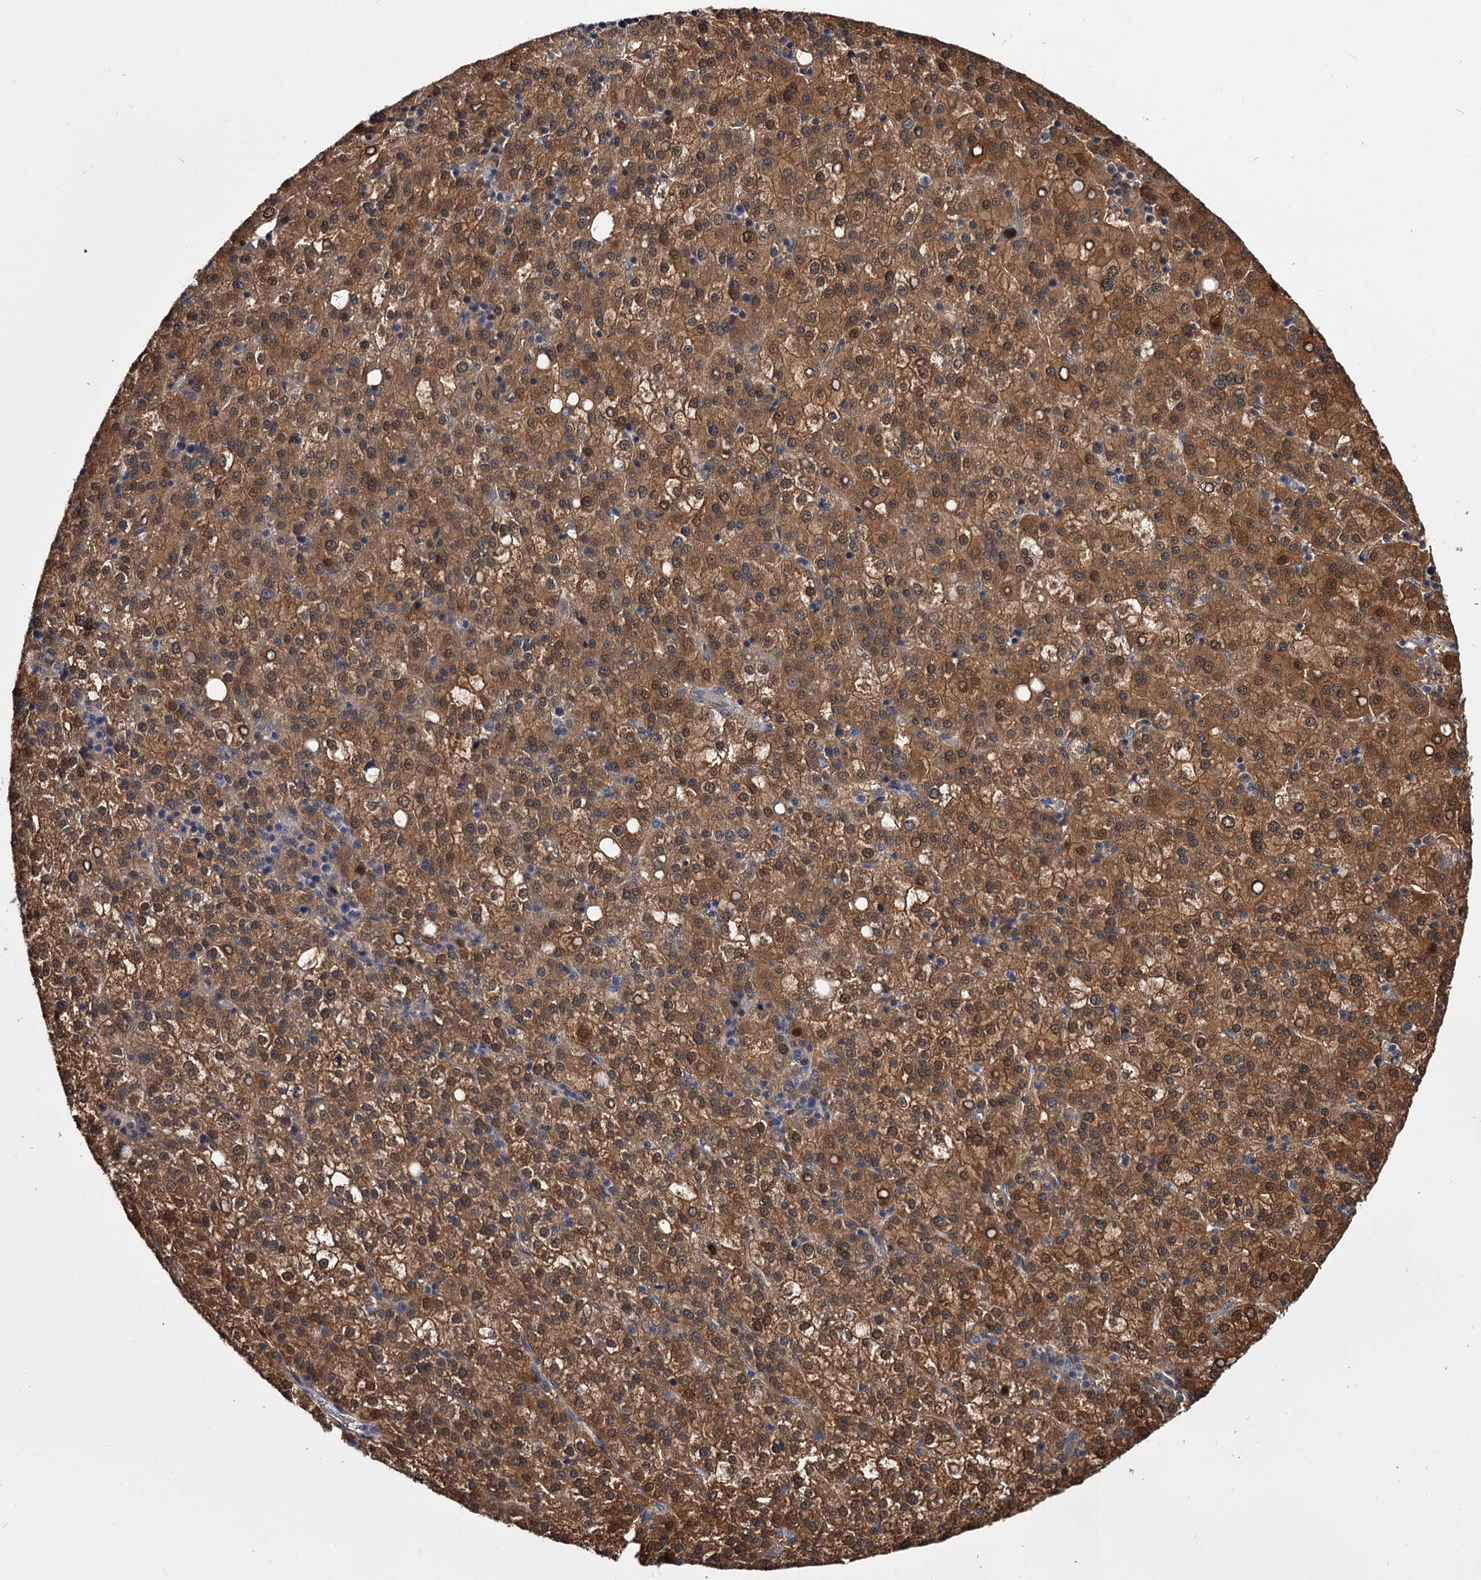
{"staining": {"intensity": "moderate", "quantity": ">75%", "location": "cytoplasmic/membranous,nuclear"}, "tissue": "liver cancer", "cell_type": "Tumor cells", "image_type": "cancer", "snomed": [{"axis": "morphology", "description": "Carcinoma, Hepatocellular, NOS"}, {"axis": "topography", "description": "Liver"}], "caption": "Immunohistochemistry (IHC) image of neoplastic tissue: liver cancer stained using immunohistochemistry (IHC) displays medium levels of moderate protein expression localized specifically in the cytoplasmic/membranous and nuclear of tumor cells, appearing as a cytoplasmic/membranous and nuclear brown color.", "gene": "GSTO1", "patient": {"sex": "female", "age": 58}}